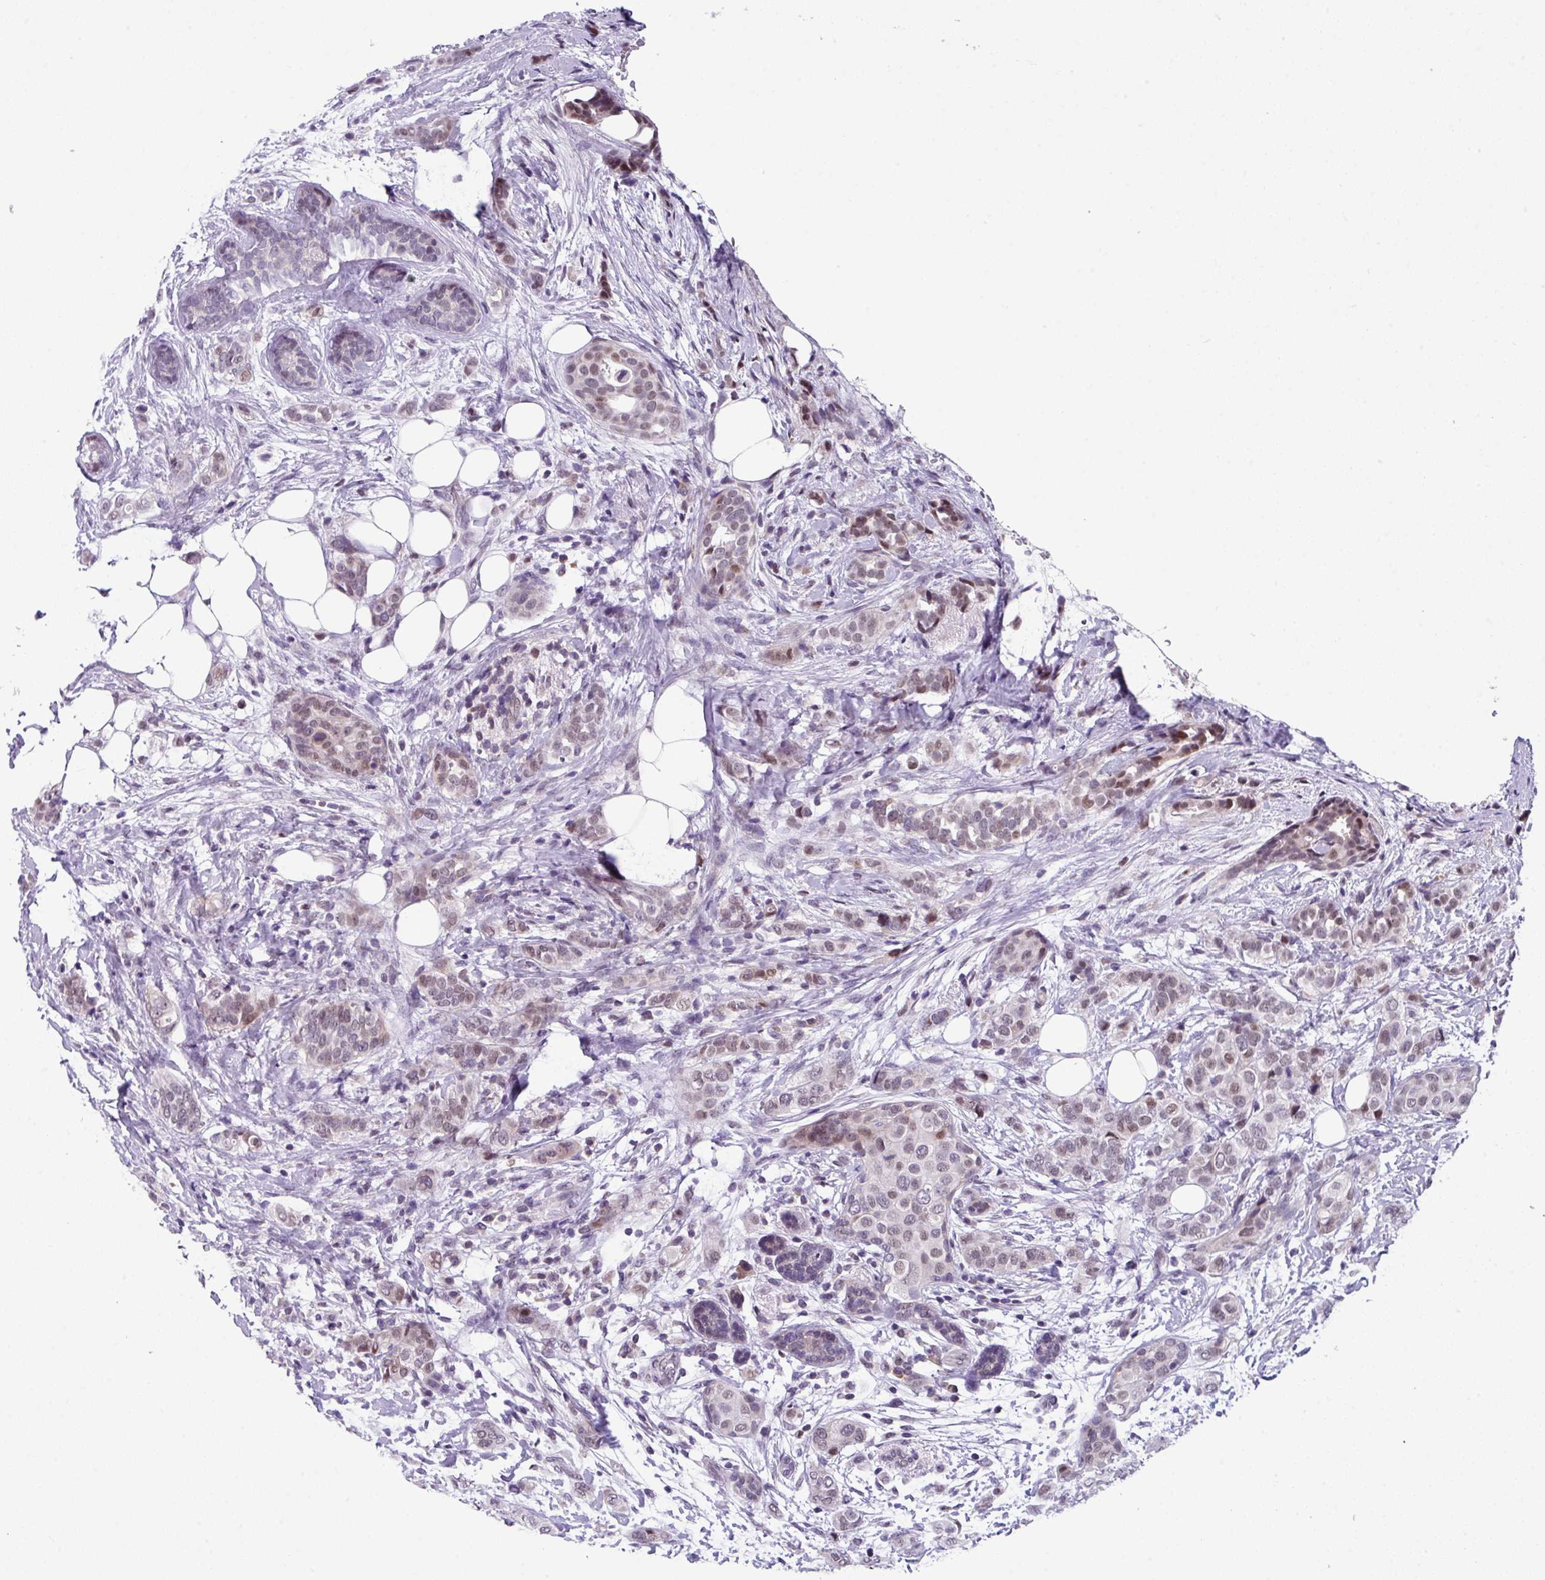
{"staining": {"intensity": "weak", "quantity": "25%-75%", "location": "nuclear"}, "tissue": "breast cancer", "cell_type": "Tumor cells", "image_type": "cancer", "snomed": [{"axis": "morphology", "description": "Lobular carcinoma"}, {"axis": "topography", "description": "Breast"}], "caption": "Lobular carcinoma (breast) stained for a protein (brown) demonstrates weak nuclear positive staining in approximately 25%-75% of tumor cells.", "gene": "ZFP3", "patient": {"sex": "female", "age": 51}}